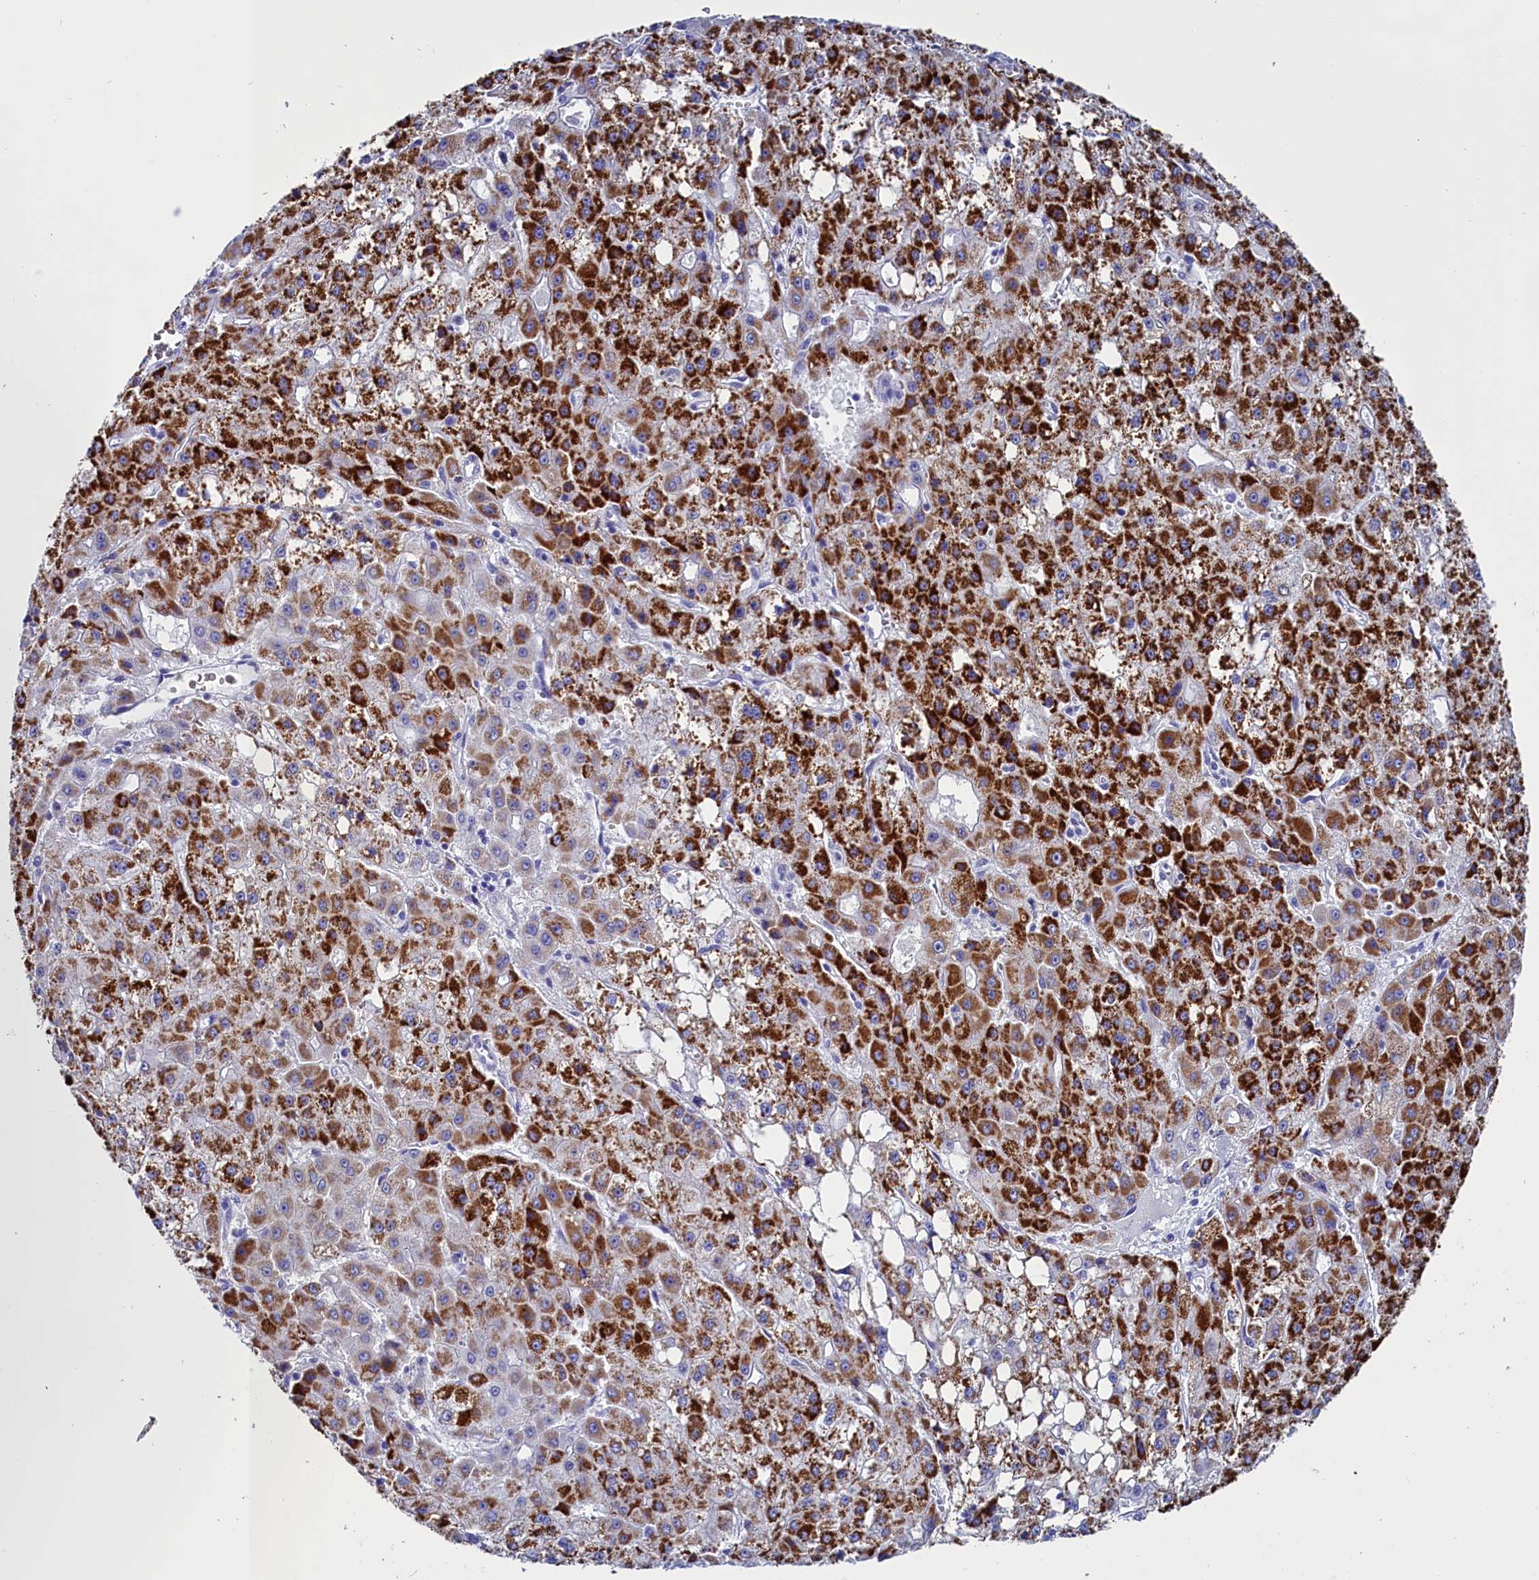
{"staining": {"intensity": "strong", "quantity": ">75%", "location": "cytoplasmic/membranous"}, "tissue": "liver cancer", "cell_type": "Tumor cells", "image_type": "cancer", "snomed": [{"axis": "morphology", "description": "Carcinoma, Hepatocellular, NOS"}, {"axis": "topography", "description": "Liver"}], "caption": "Protein staining demonstrates strong cytoplasmic/membranous positivity in about >75% of tumor cells in liver cancer (hepatocellular carcinoma).", "gene": "ANKRD29", "patient": {"sex": "male", "age": 47}}